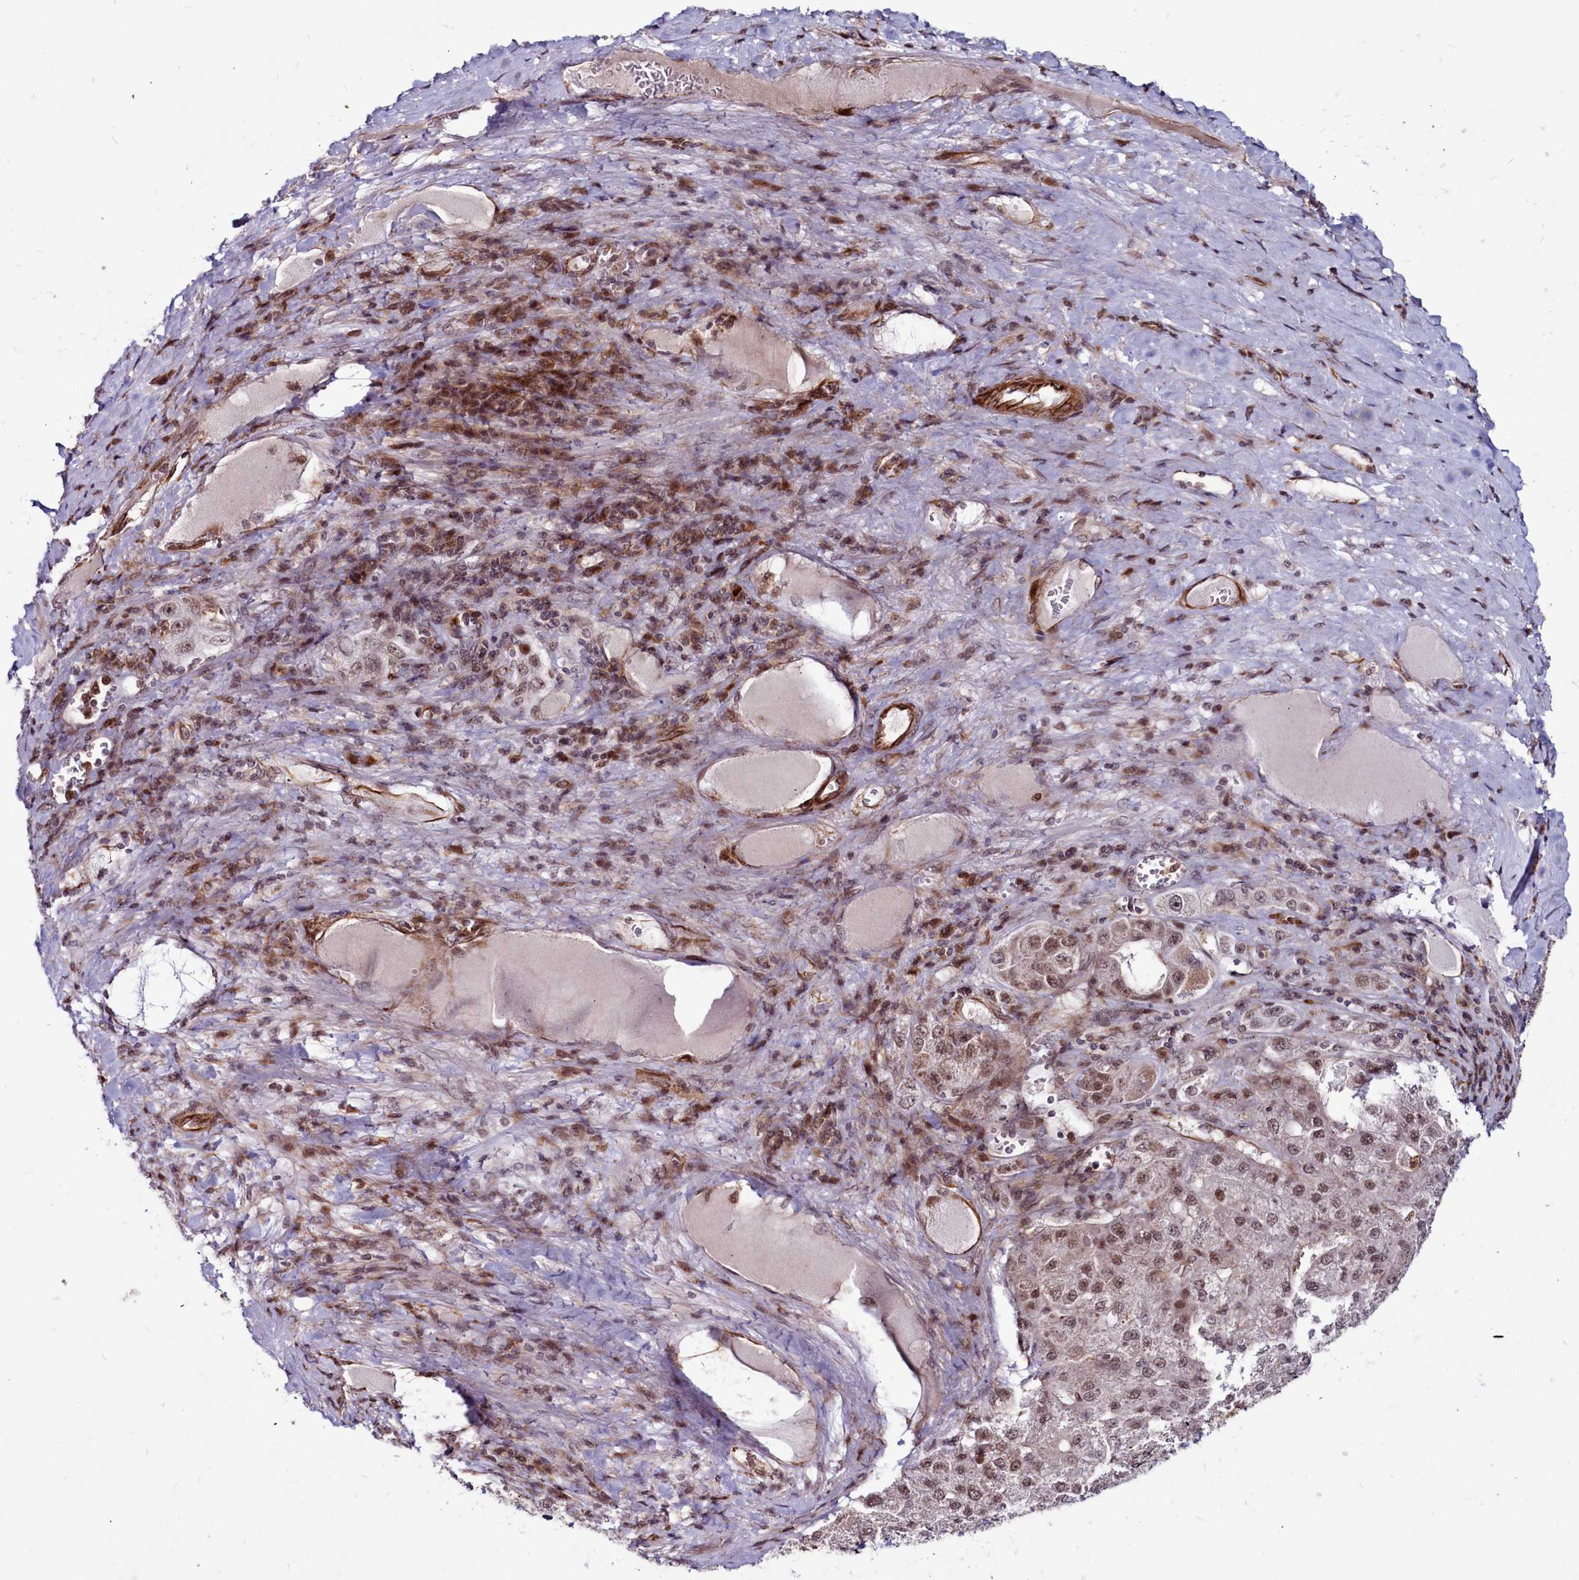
{"staining": {"intensity": "weak", "quantity": ">75%", "location": "nuclear"}, "tissue": "liver cancer", "cell_type": "Tumor cells", "image_type": "cancer", "snomed": [{"axis": "morphology", "description": "Carcinoma, Hepatocellular, NOS"}, {"axis": "topography", "description": "Liver"}], "caption": "DAB (3,3'-diaminobenzidine) immunohistochemical staining of human liver hepatocellular carcinoma displays weak nuclear protein positivity in about >75% of tumor cells.", "gene": "CLK3", "patient": {"sex": "female", "age": 73}}